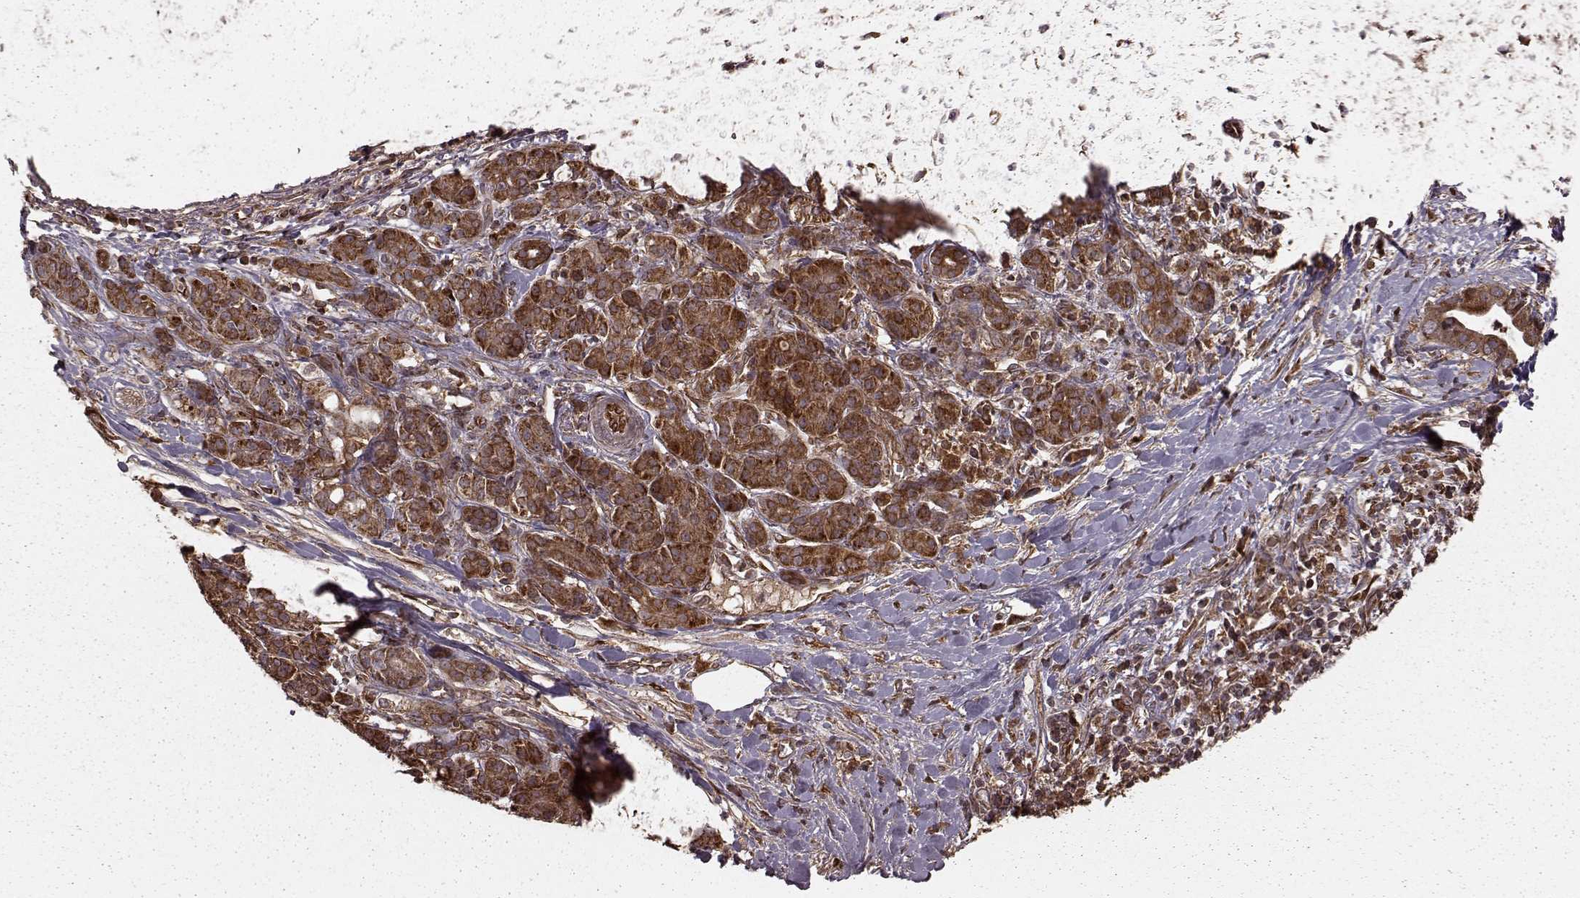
{"staining": {"intensity": "strong", "quantity": ">75%", "location": "cytoplasmic/membranous"}, "tissue": "pancreatic cancer", "cell_type": "Tumor cells", "image_type": "cancer", "snomed": [{"axis": "morphology", "description": "Adenocarcinoma, NOS"}, {"axis": "topography", "description": "Pancreas"}], "caption": "An IHC photomicrograph of neoplastic tissue is shown. Protein staining in brown labels strong cytoplasmic/membranous positivity in pancreatic cancer within tumor cells.", "gene": "AGPAT1", "patient": {"sex": "male", "age": 61}}